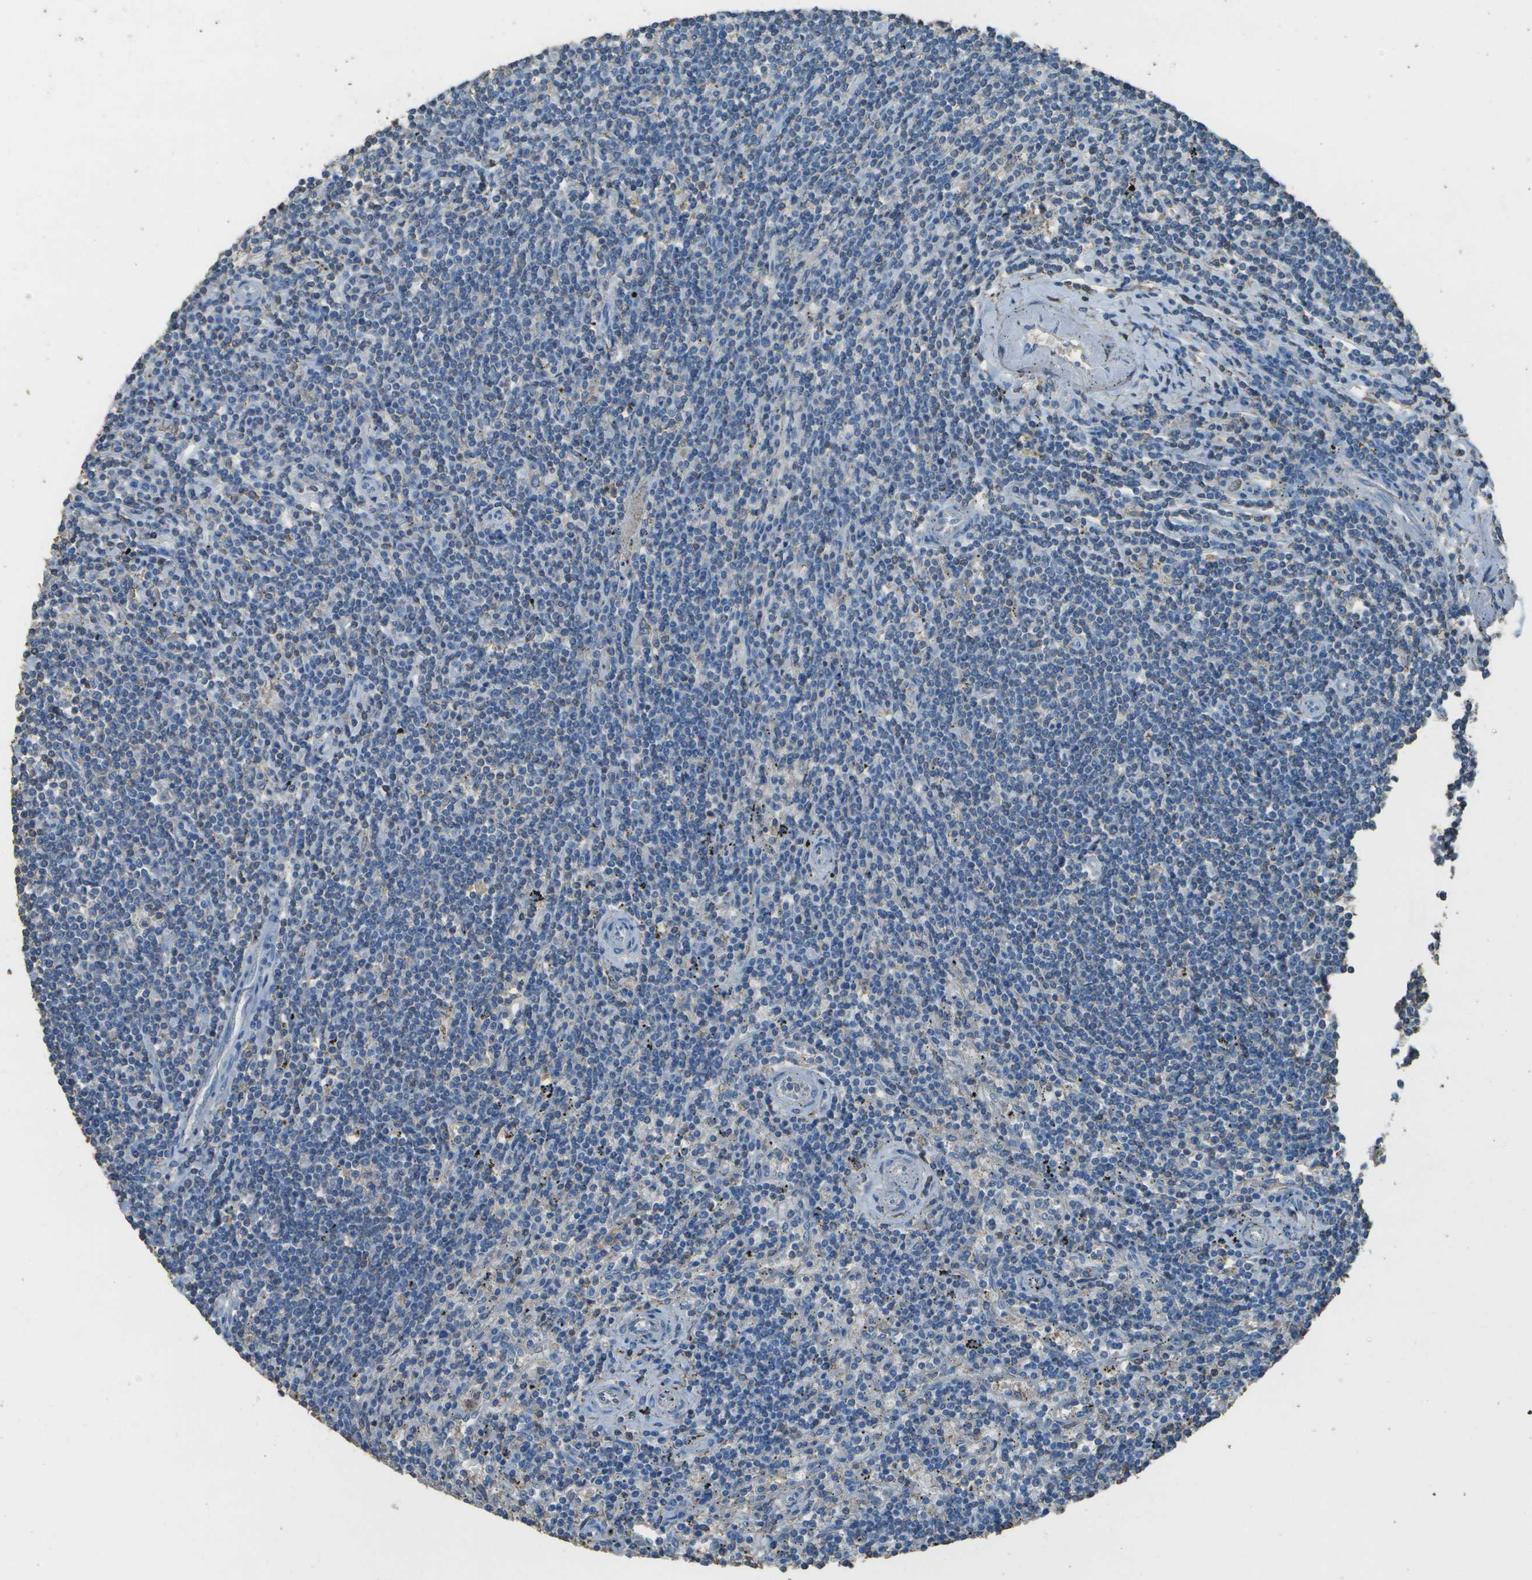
{"staining": {"intensity": "negative", "quantity": "none", "location": "none"}, "tissue": "lymphoma", "cell_type": "Tumor cells", "image_type": "cancer", "snomed": [{"axis": "morphology", "description": "Malignant lymphoma, non-Hodgkin's type, Low grade"}, {"axis": "topography", "description": "Spleen"}], "caption": "A high-resolution micrograph shows immunohistochemistry staining of lymphoma, which displays no significant staining in tumor cells.", "gene": "CYP4F11", "patient": {"sex": "male", "age": 76}}